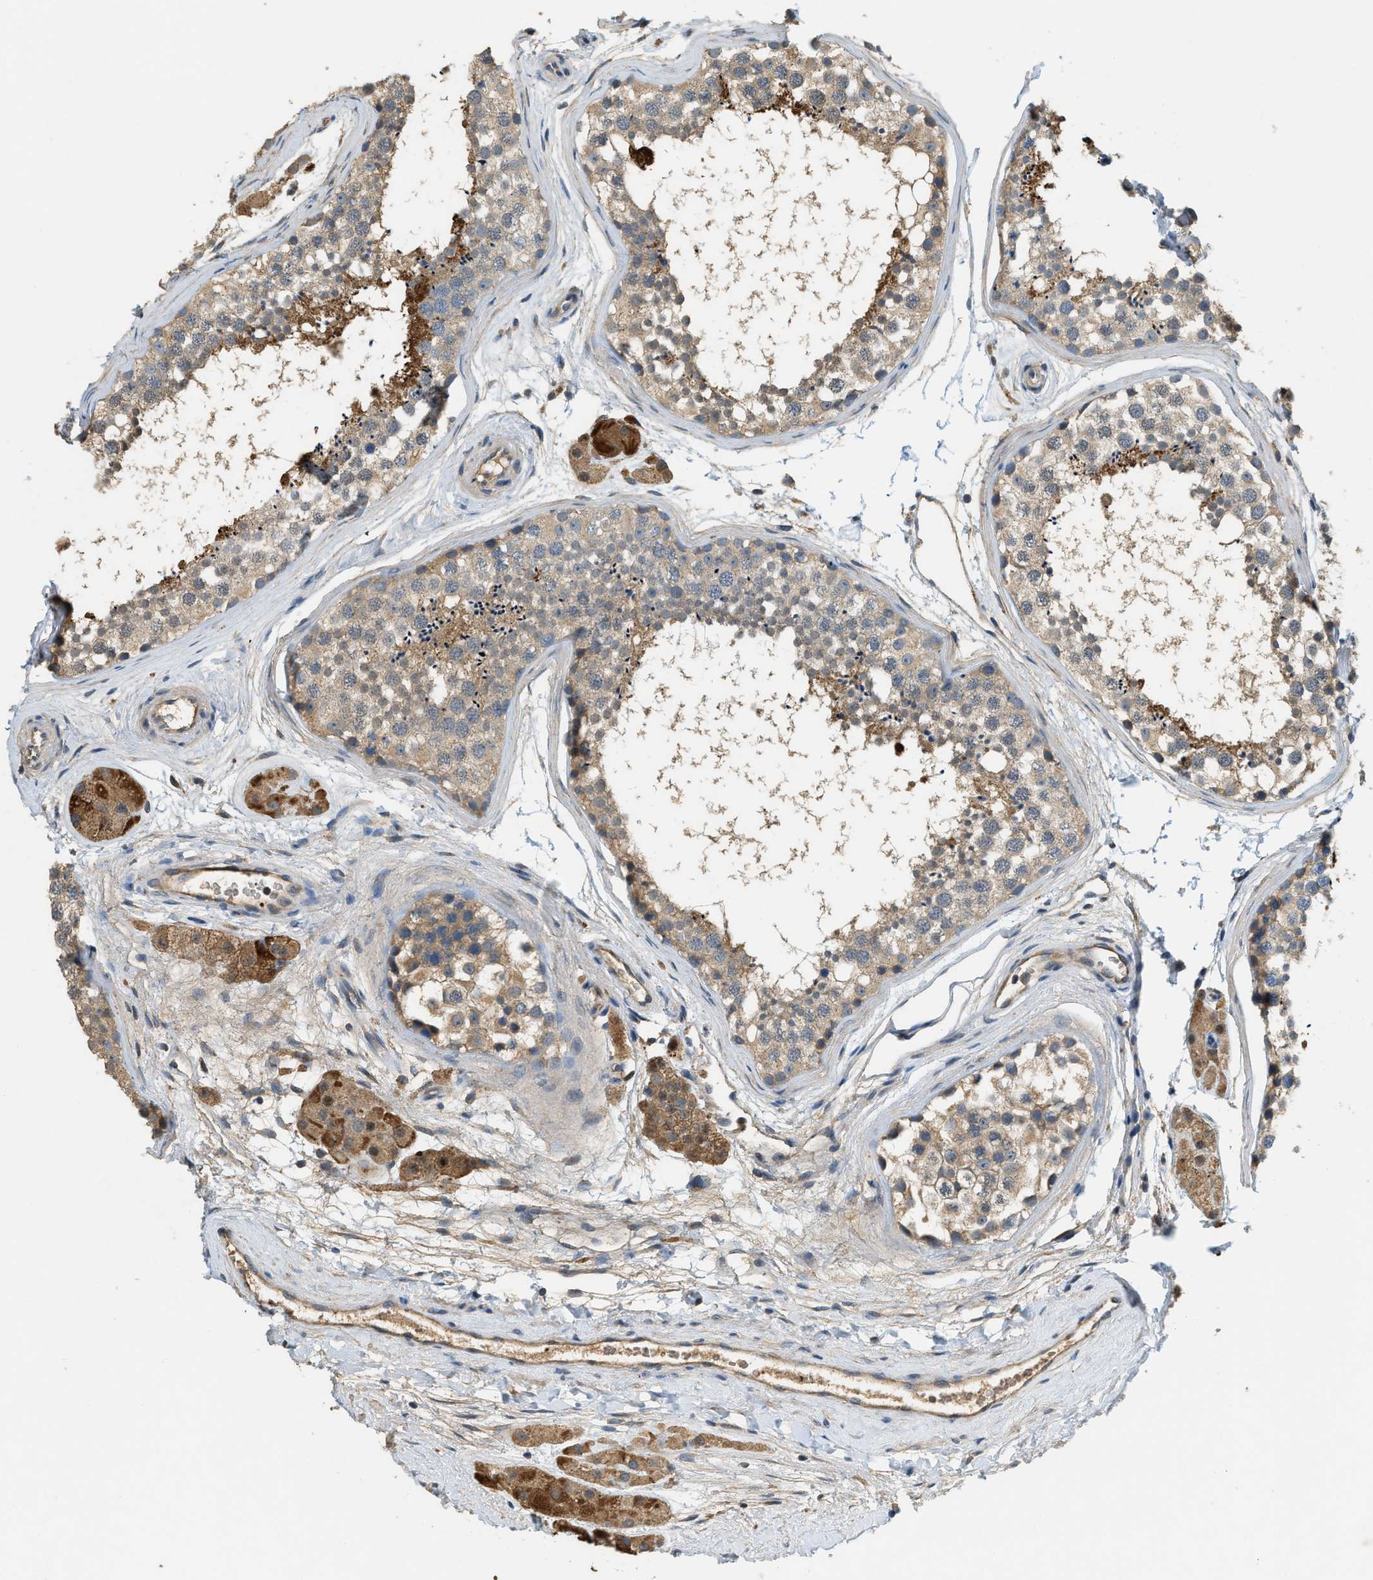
{"staining": {"intensity": "weak", "quantity": ">75%", "location": "cytoplasmic/membranous"}, "tissue": "testis", "cell_type": "Cells in seminiferous ducts", "image_type": "normal", "snomed": [{"axis": "morphology", "description": "Normal tissue, NOS"}, {"axis": "topography", "description": "Testis"}], "caption": "Immunohistochemistry staining of normal testis, which shows low levels of weak cytoplasmic/membranous expression in about >75% of cells in seminiferous ducts indicating weak cytoplasmic/membranous protein positivity. The staining was performed using DAB (brown) for protein detection and nuclei were counterstained in hematoxylin (blue).", "gene": "CFLAR", "patient": {"sex": "male", "age": 56}}